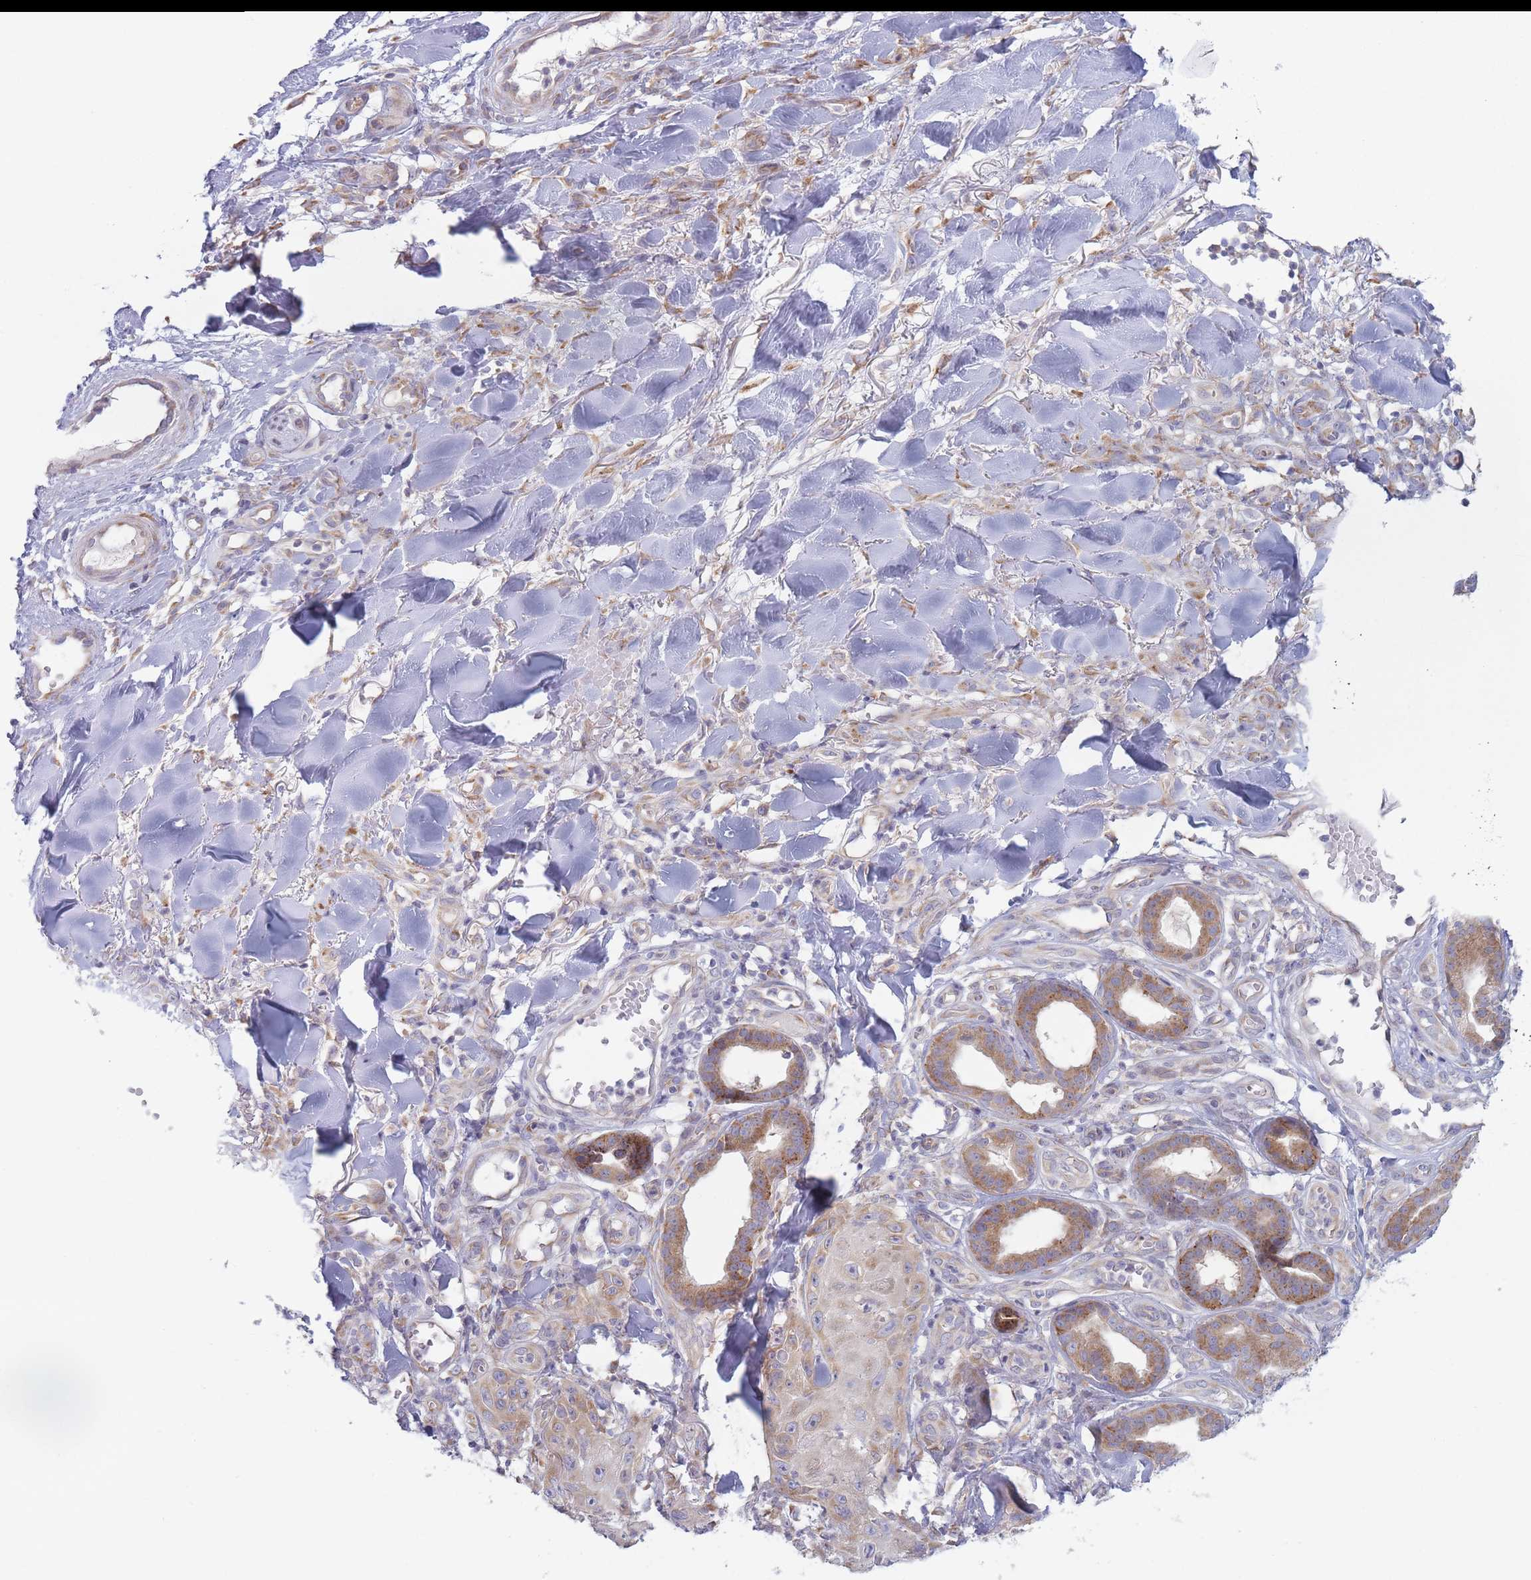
{"staining": {"intensity": "moderate", "quantity": "<25%", "location": "cytoplasmic/membranous"}, "tissue": "skin cancer", "cell_type": "Tumor cells", "image_type": "cancer", "snomed": [{"axis": "morphology", "description": "Squamous cell carcinoma, NOS"}, {"axis": "topography", "description": "Skin"}], "caption": "An image showing moderate cytoplasmic/membranous positivity in about <25% of tumor cells in skin cancer, as visualized by brown immunohistochemical staining.", "gene": "OR5L2", "patient": {"sex": "male", "age": 74}}